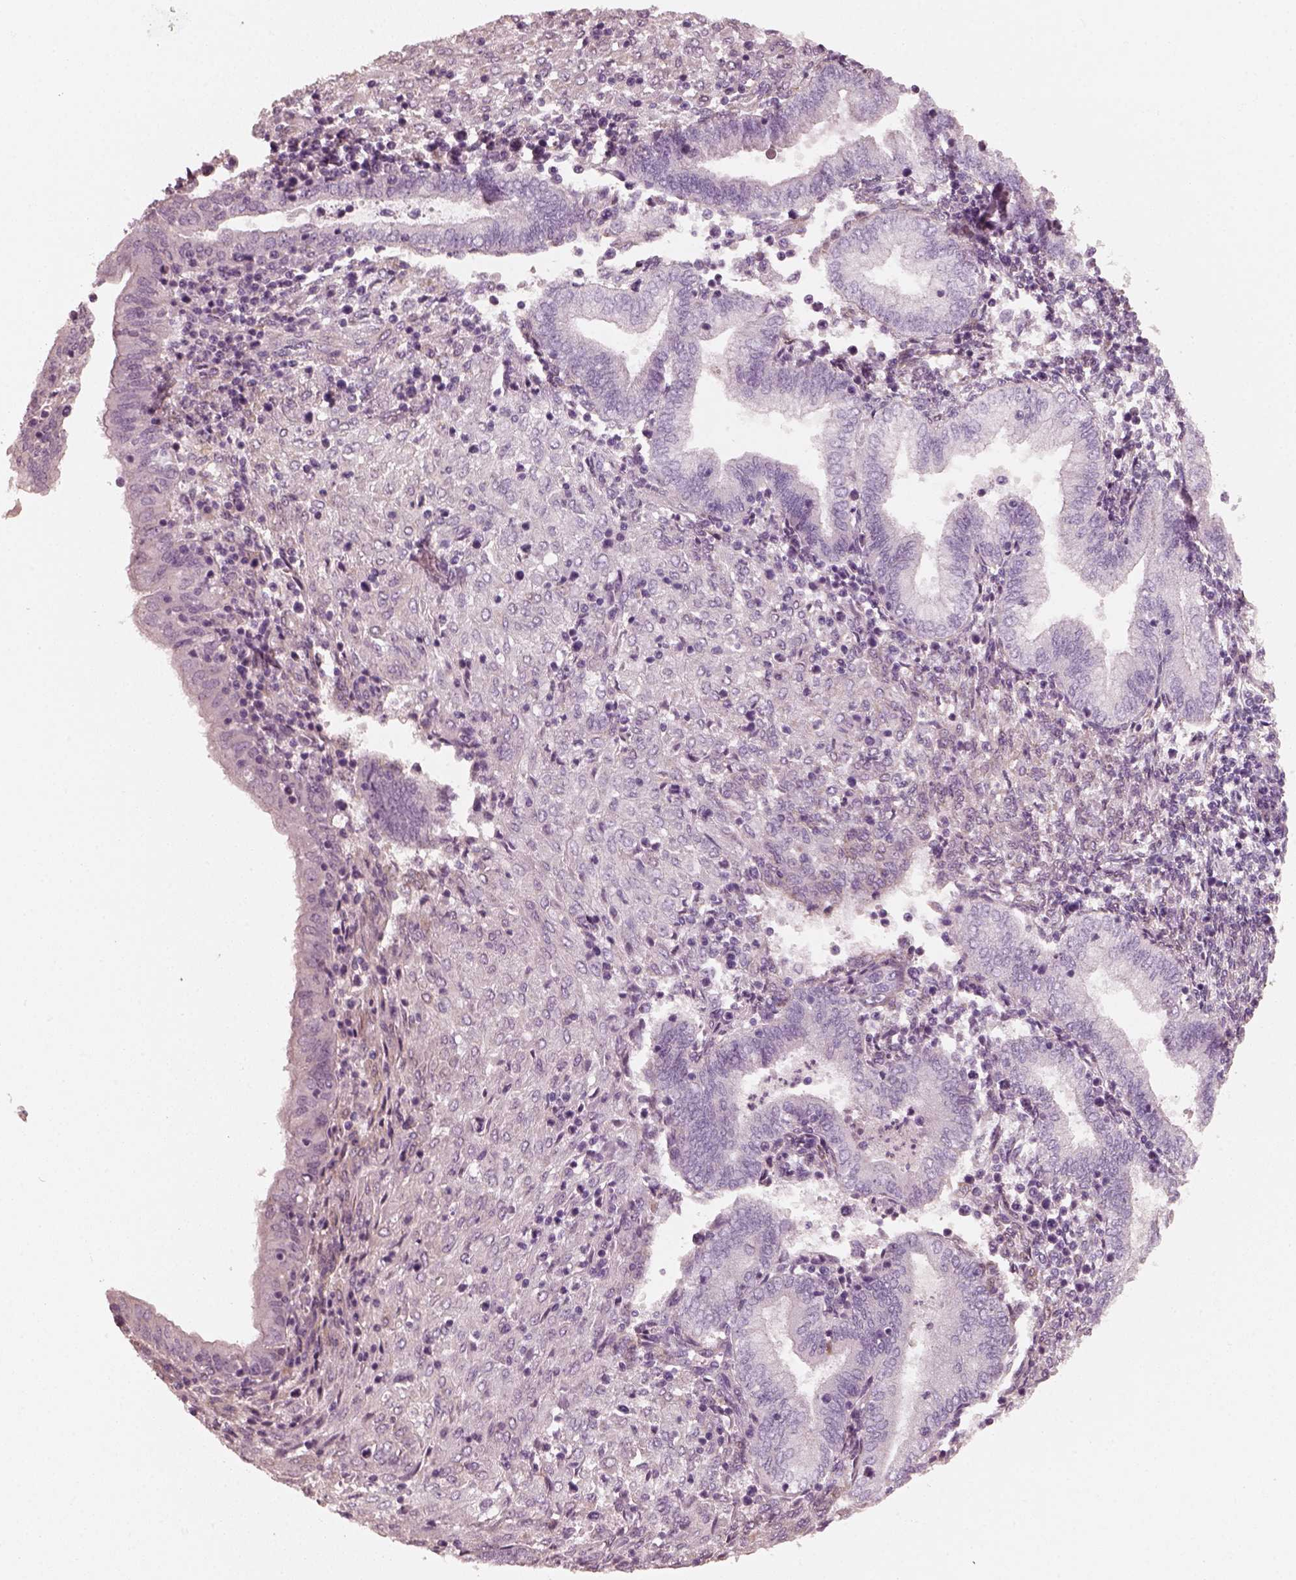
{"staining": {"intensity": "negative", "quantity": "none", "location": "none"}, "tissue": "endometrium", "cell_type": "Cells in endometrial stroma", "image_type": "normal", "snomed": [{"axis": "morphology", "description": "Normal tissue, NOS"}, {"axis": "topography", "description": "Endometrium"}], "caption": "Micrograph shows no protein expression in cells in endometrial stroma of unremarkable endometrium.", "gene": "RS1", "patient": {"sex": "female", "age": 42}}